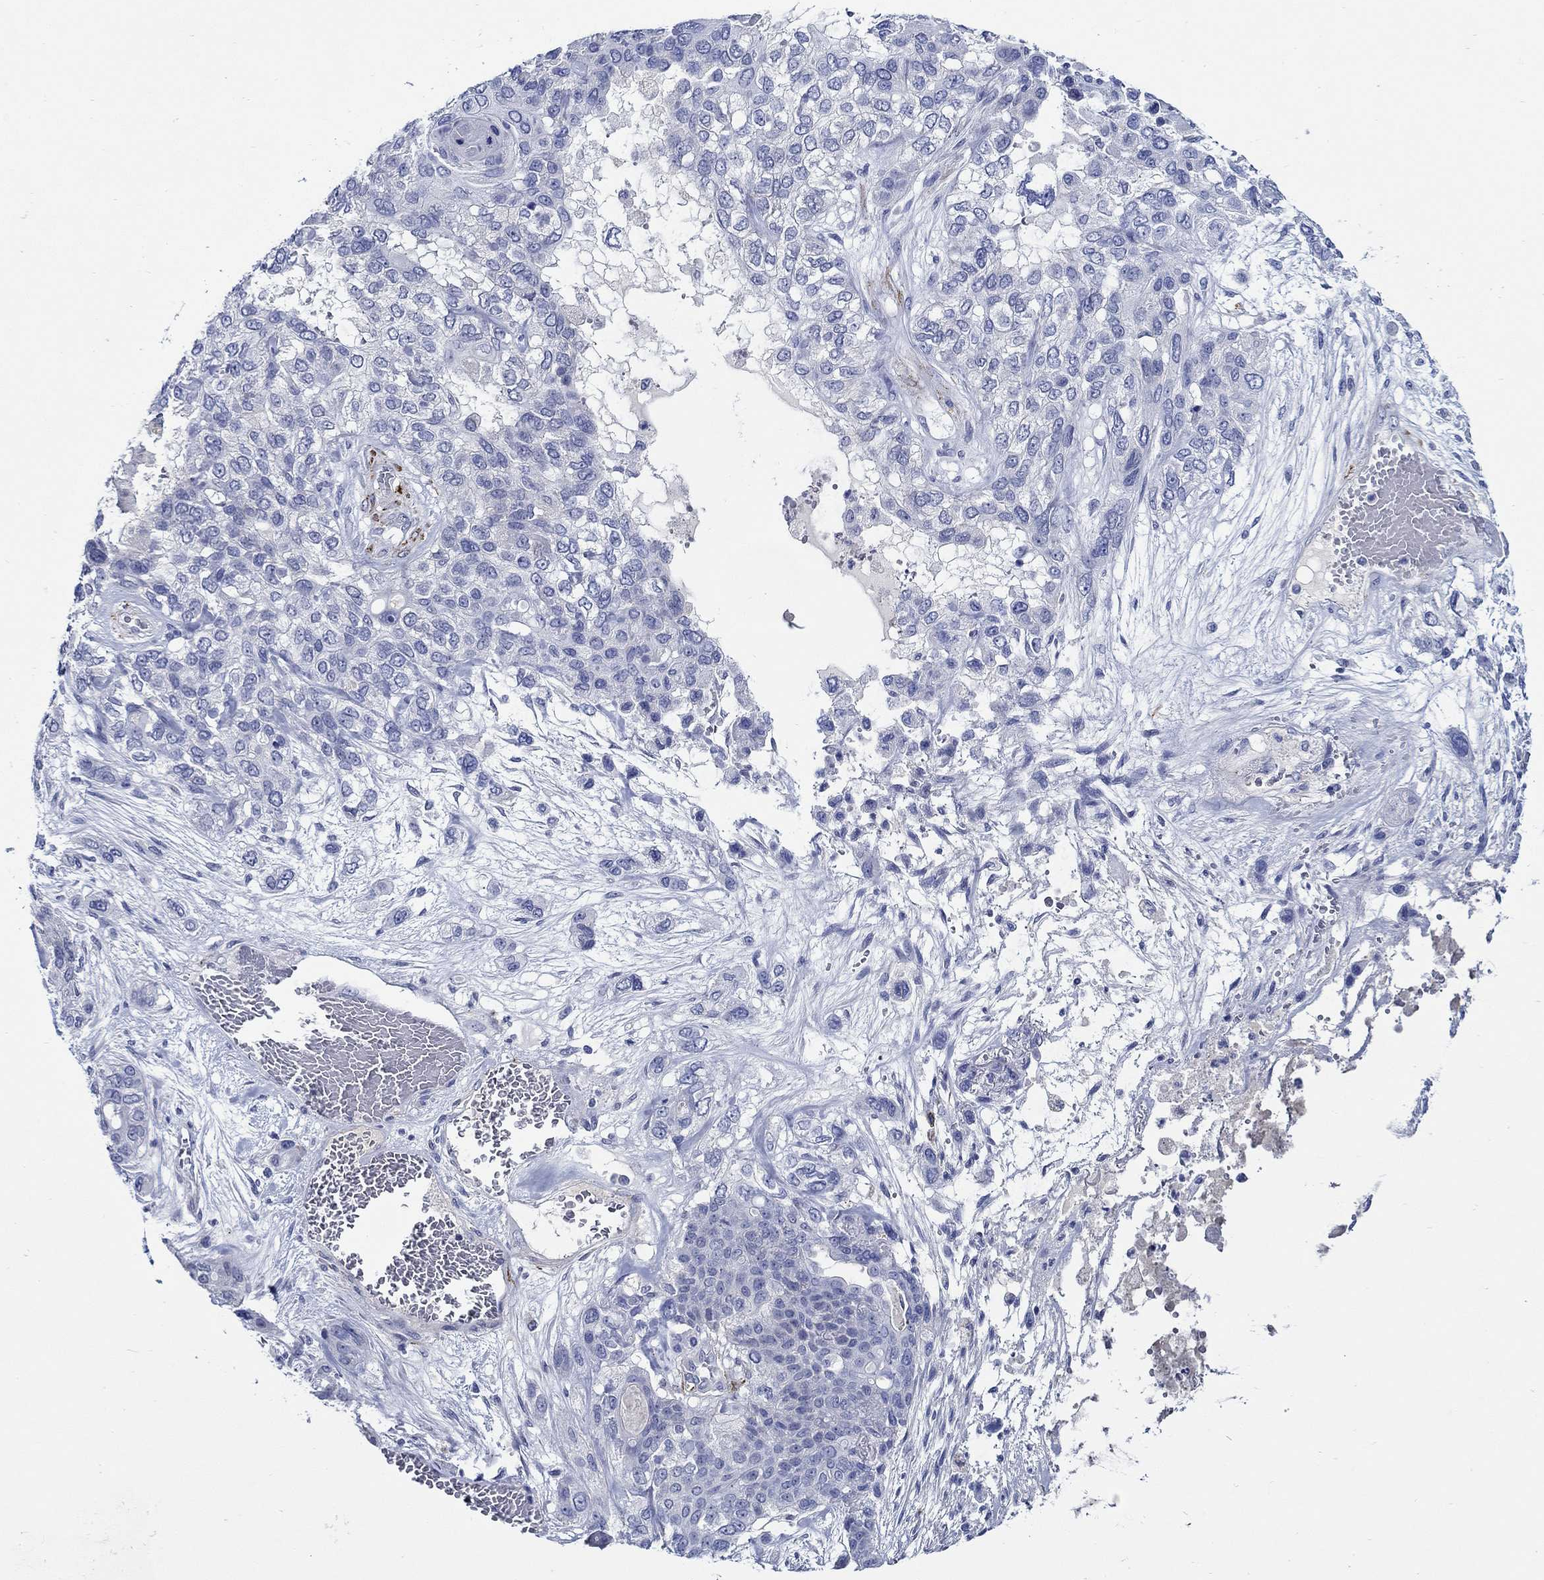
{"staining": {"intensity": "negative", "quantity": "none", "location": "none"}, "tissue": "lung cancer", "cell_type": "Tumor cells", "image_type": "cancer", "snomed": [{"axis": "morphology", "description": "Squamous cell carcinoma, NOS"}, {"axis": "topography", "description": "Lung"}], "caption": "The micrograph reveals no significant expression in tumor cells of lung cancer (squamous cell carcinoma).", "gene": "MC2R", "patient": {"sex": "female", "age": 70}}